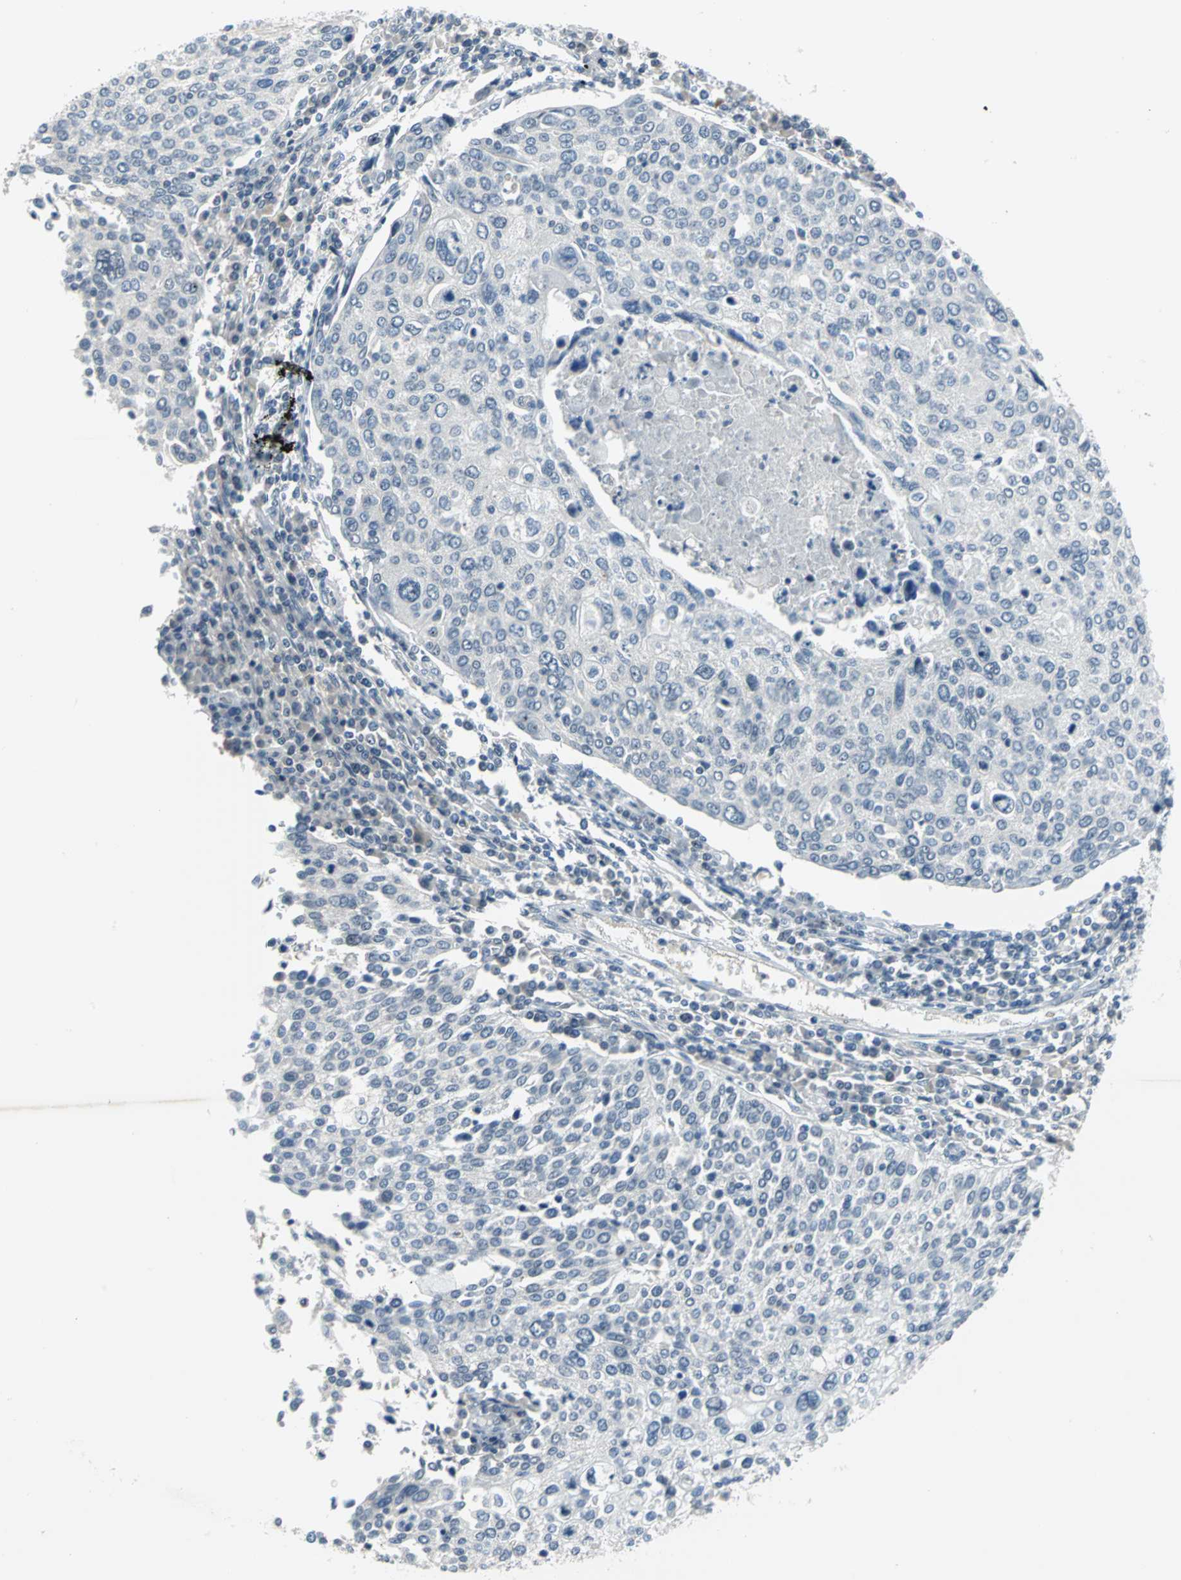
{"staining": {"intensity": "weak", "quantity": "<25%", "location": "nuclear"}, "tissue": "cervical cancer", "cell_type": "Tumor cells", "image_type": "cancer", "snomed": [{"axis": "morphology", "description": "Squamous cell carcinoma, NOS"}, {"axis": "topography", "description": "Cervix"}], "caption": "Immunohistochemical staining of human cervical squamous cell carcinoma exhibits no significant staining in tumor cells.", "gene": "MYBBP1A", "patient": {"sex": "female", "age": 40}}